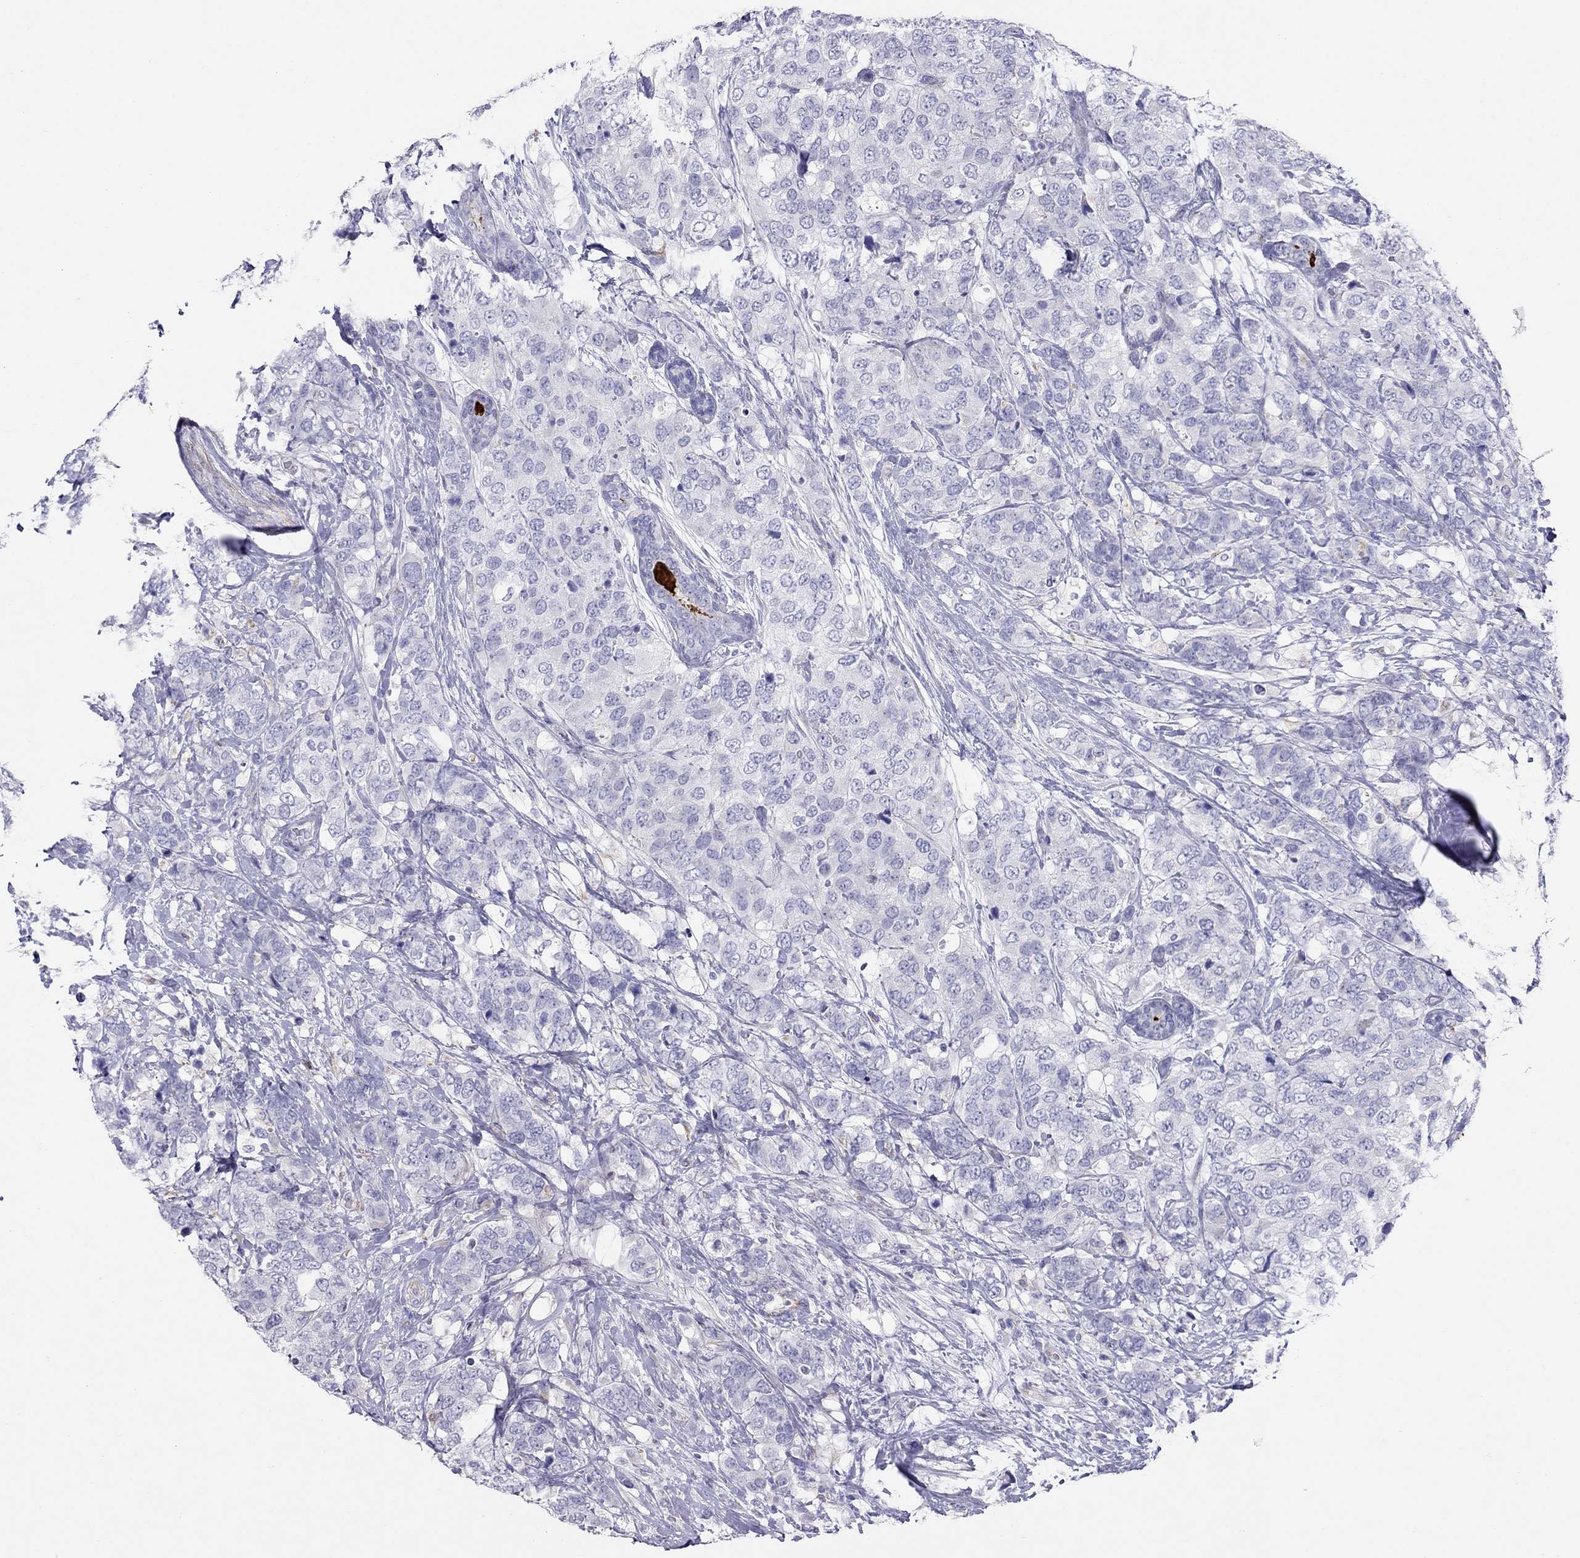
{"staining": {"intensity": "negative", "quantity": "none", "location": "none"}, "tissue": "breast cancer", "cell_type": "Tumor cells", "image_type": "cancer", "snomed": [{"axis": "morphology", "description": "Lobular carcinoma"}, {"axis": "topography", "description": "Breast"}], "caption": "Immunohistochemistry image of human breast lobular carcinoma stained for a protein (brown), which shows no positivity in tumor cells. (IHC, brightfield microscopy, high magnification).", "gene": "SPINT4", "patient": {"sex": "female", "age": 59}}